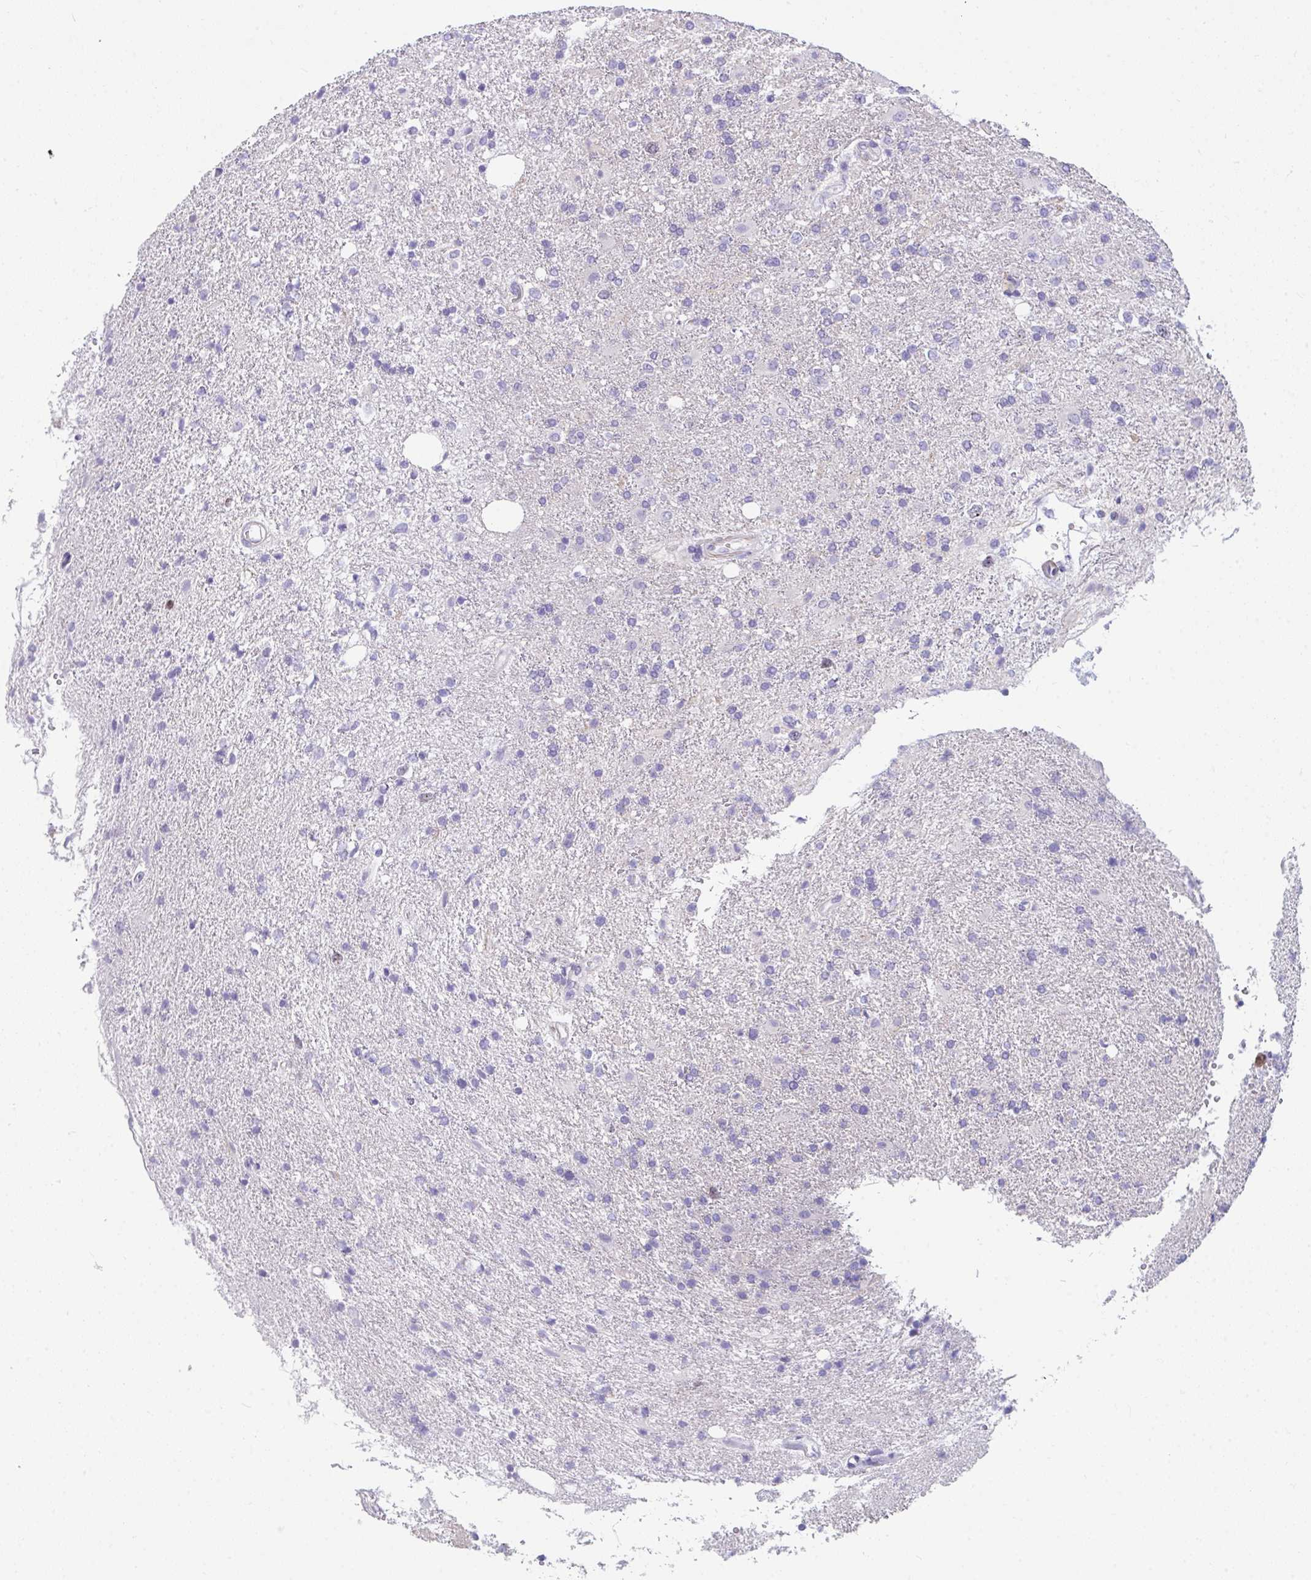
{"staining": {"intensity": "negative", "quantity": "none", "location": "none"}, "tissue": "glioma", "cell_type": "Tumor cells", "image_type": "cancer", "snomed": [{"axis": "morphology", "description": "Glioma, malignant, High grade"}, {"axis": "topography", "description": "Brain"}], "caption": "Tumor cells show no significant protein expression in glioma.", "gene": "SUZ12", "patient": {"sex": "male", "age": 56}}